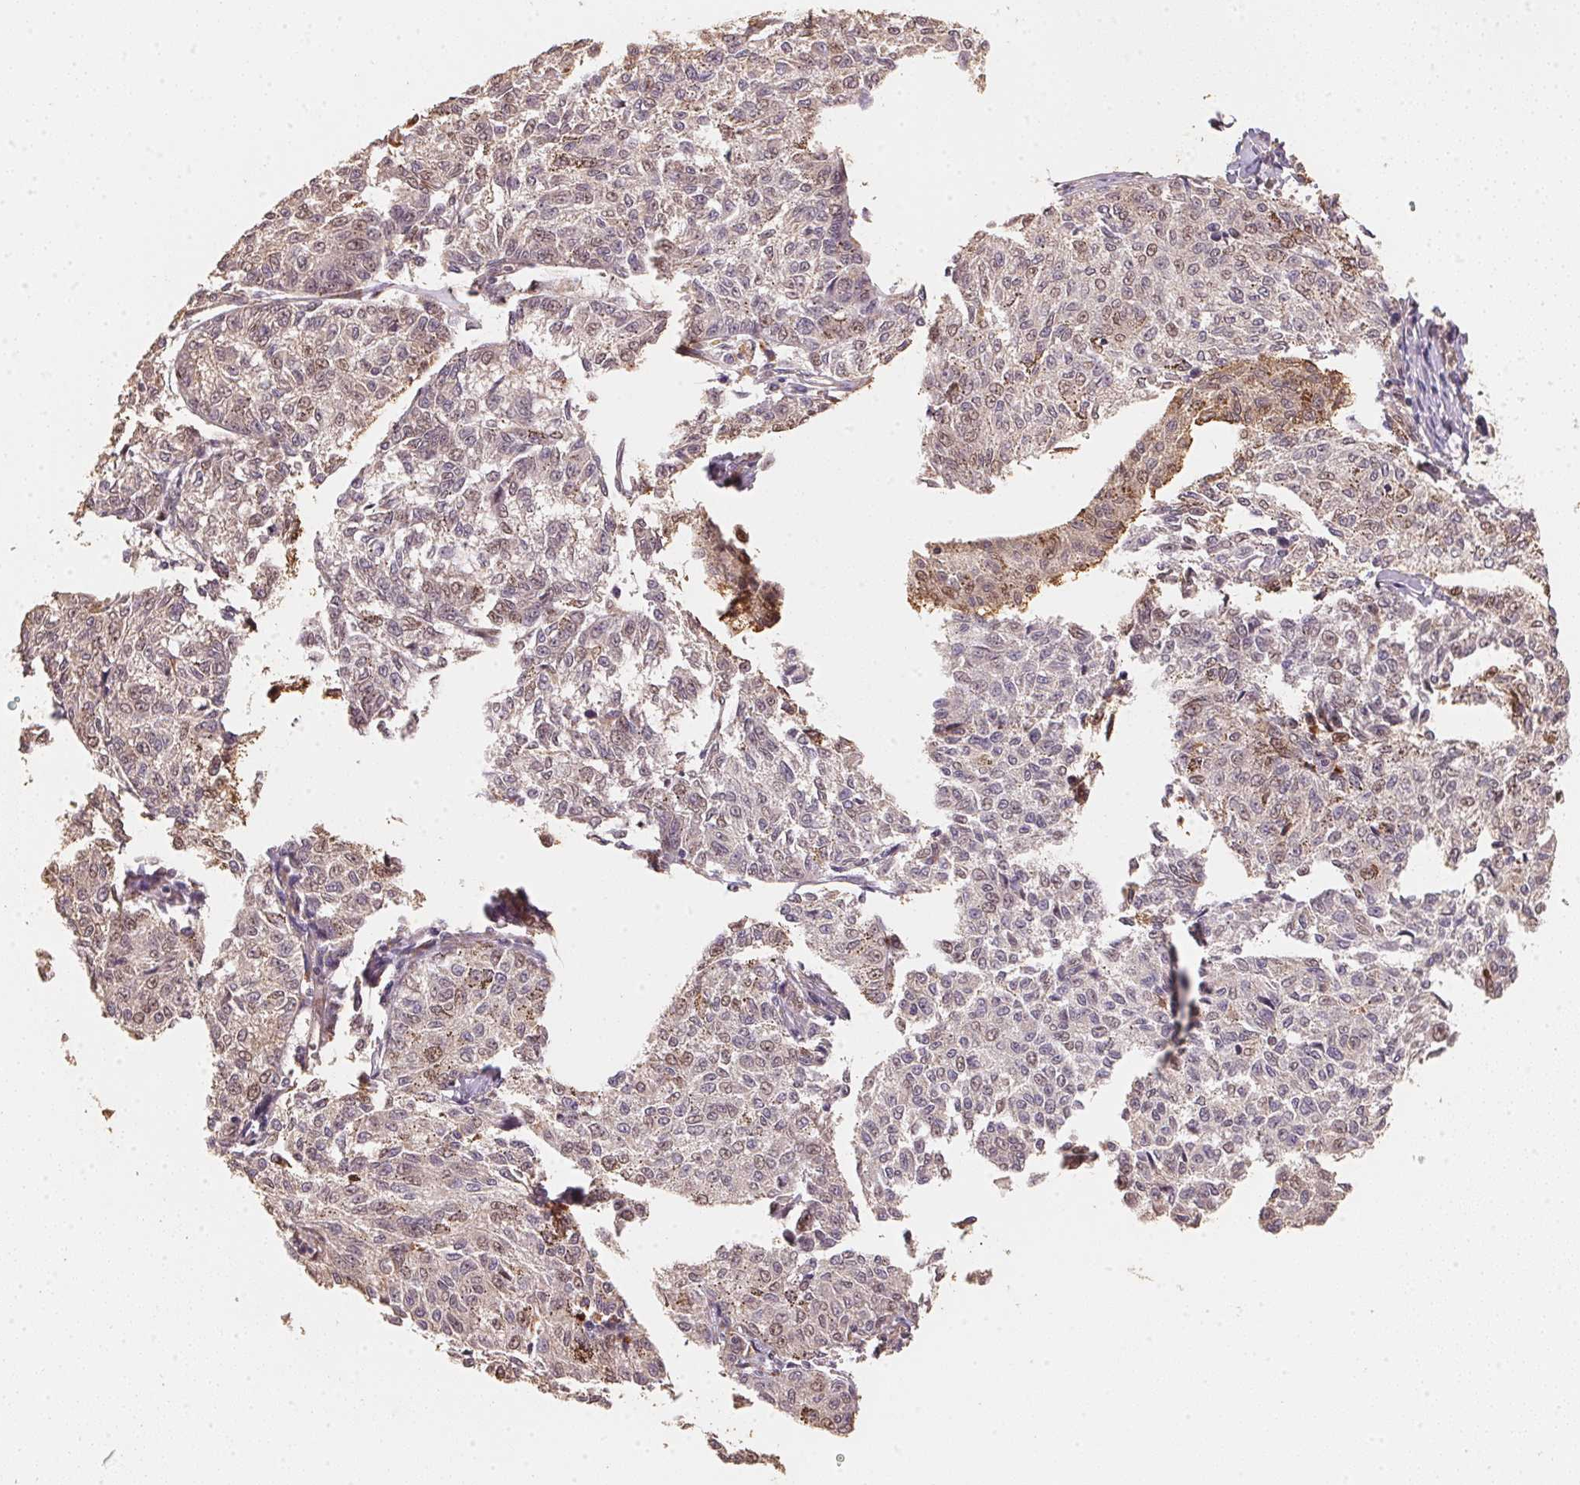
{"staining": {"intensity": "negative", "quantity": "none", "location": "none"}, "tissue": "melanoma", "cell_type": "Tumor cells", "image_type": "cancer", "snomed": [{"axis": "morphology", "description": "Malignant melanoma, NOS"}, {"axis": "topography", "description": "Skin"}], "caption": "Tumor cells show no significant staining in melanoma.", "gene": "TMEM222", "patient": {"sex": "female", "age": 72}}